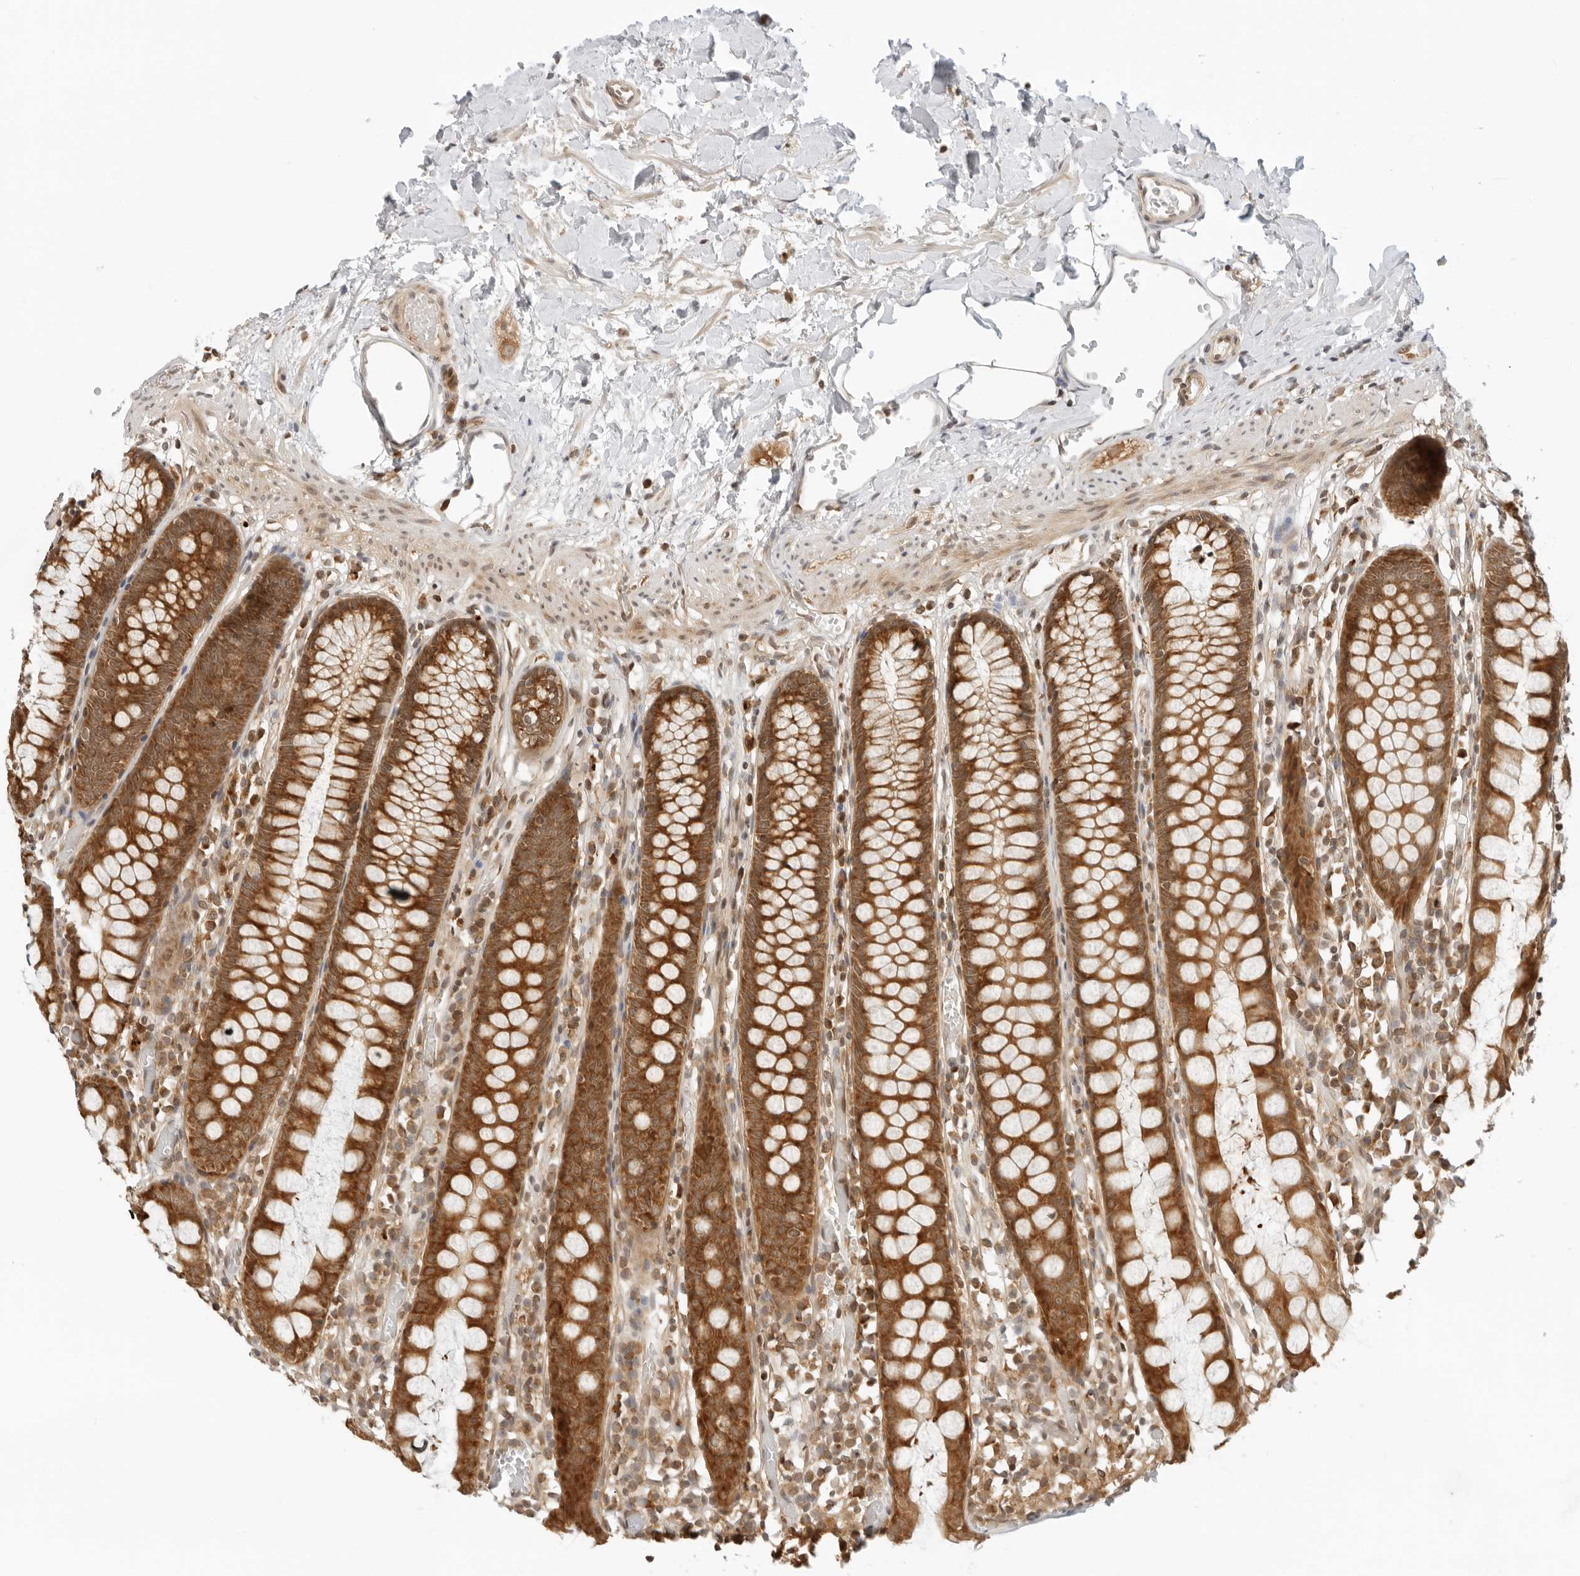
{"staining": {"intensity": "moderate", "quantity": ">75%", "location": "cytoplasmic/membranous"}, "tissue": "colon", "cell_type": "Endothelial cells", "image_type": "normal", "snomed": [{"axis": "morphology", "description": "Normal tissue, NOS"}, {"axis": "topography", "description": "Colon"}], "caption": "This is a photomicrograph of immunohistochemistry (IHC) staining of unremarkable colon, which shows moderate staining in the cytoplasmic/membranous of endothelial cells.", "gene": "RC3H1", "patient": {"sex": "male", "age": 14}}